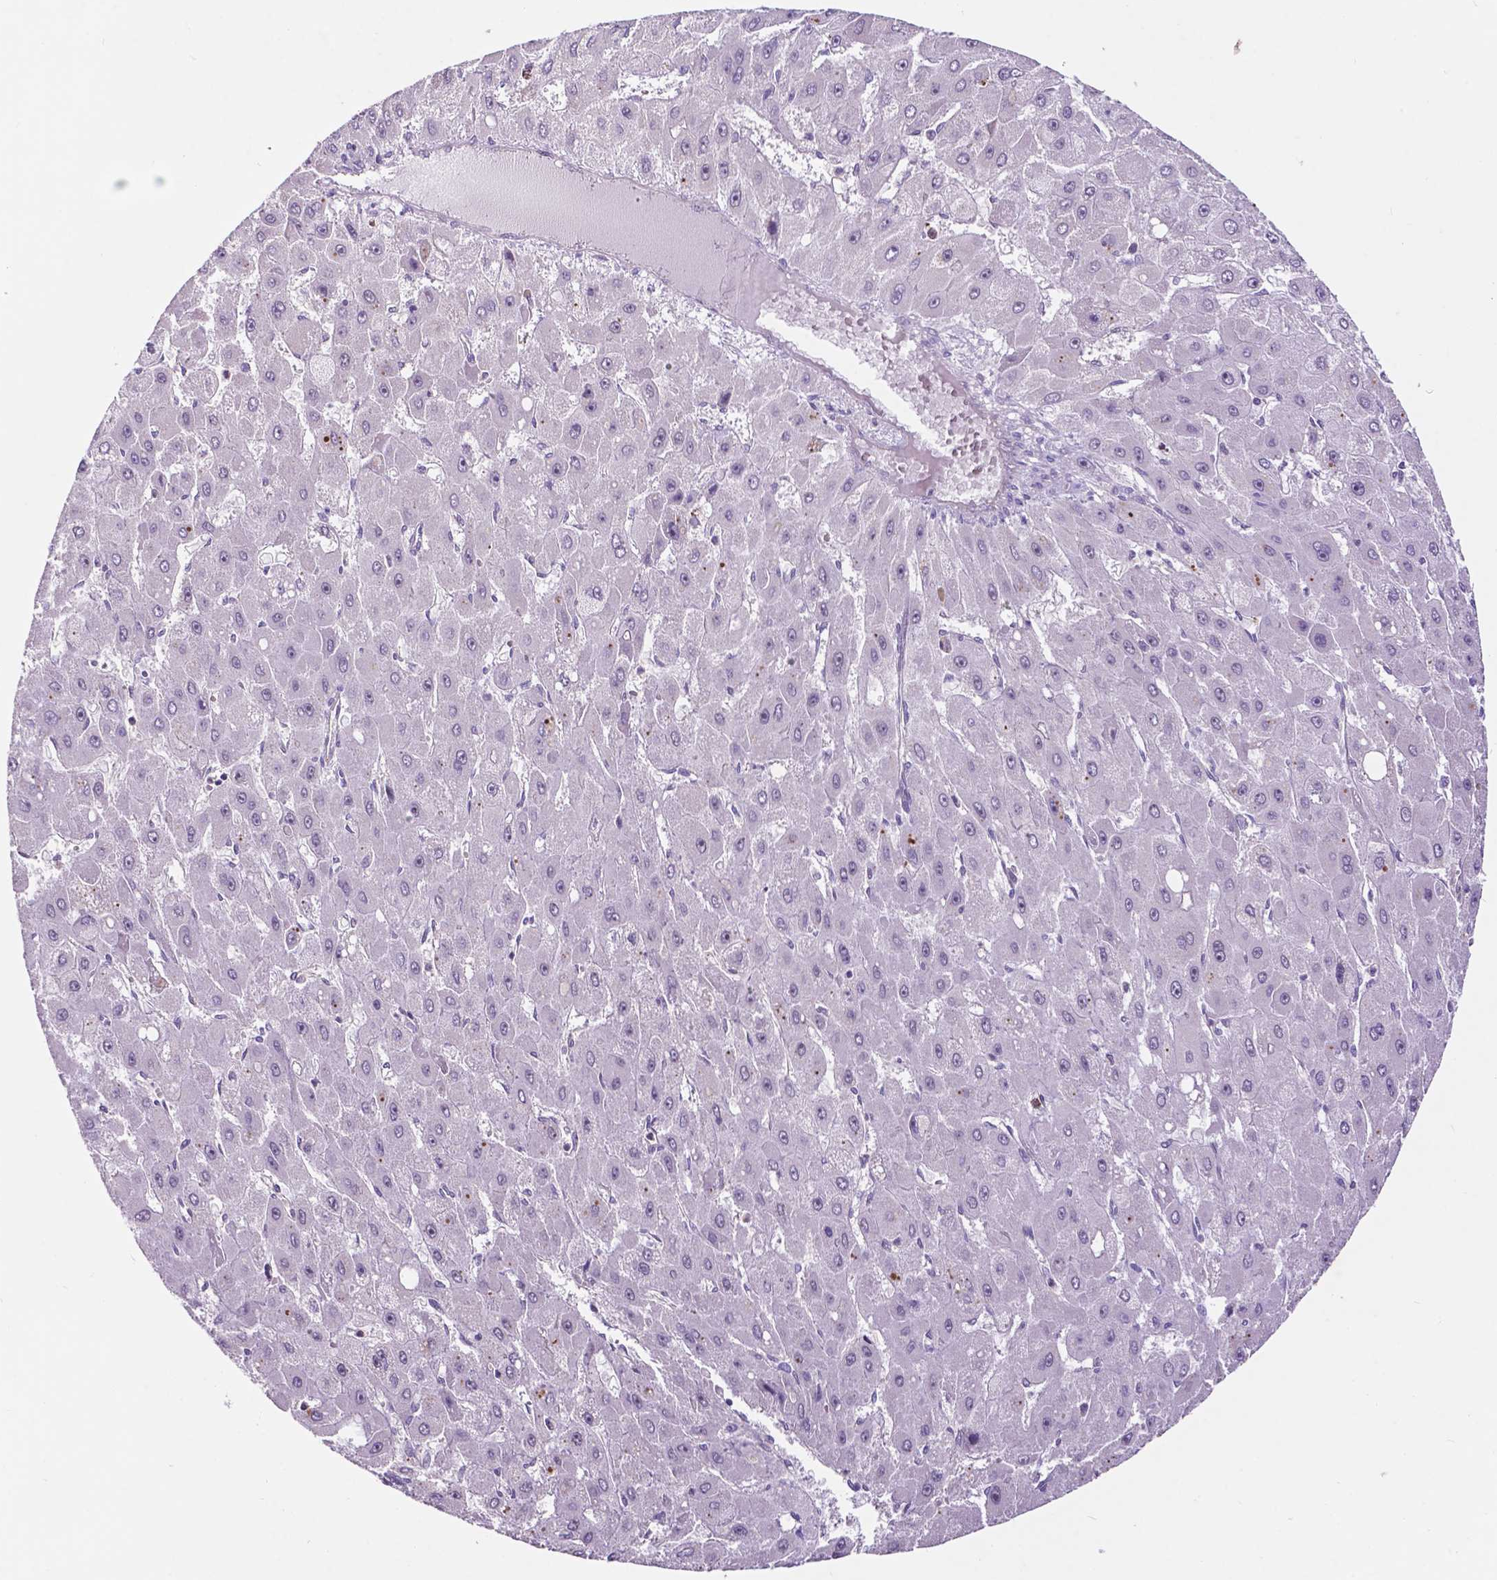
{"staining": {"intensity": "negative", "quantity": "none", "location": "none"}, "tissue": "liver cancer", "cell_type": "Tumor cells", "image_type": "cancer", "snomed": [{"axis": "morphology", "description": "Carcinoma, Hepatocellular, NOS"}, {"axis": "topography", "description": "Liver"}], "caption": "There is no significant expression in tumor cells of liver hepatocellular carcinoma. (Brightfield microscopy of DAB immunohistochemistry at high magnification).", "gene": "PLSCR1", "patient": {"sex": "female", "age": 25}}